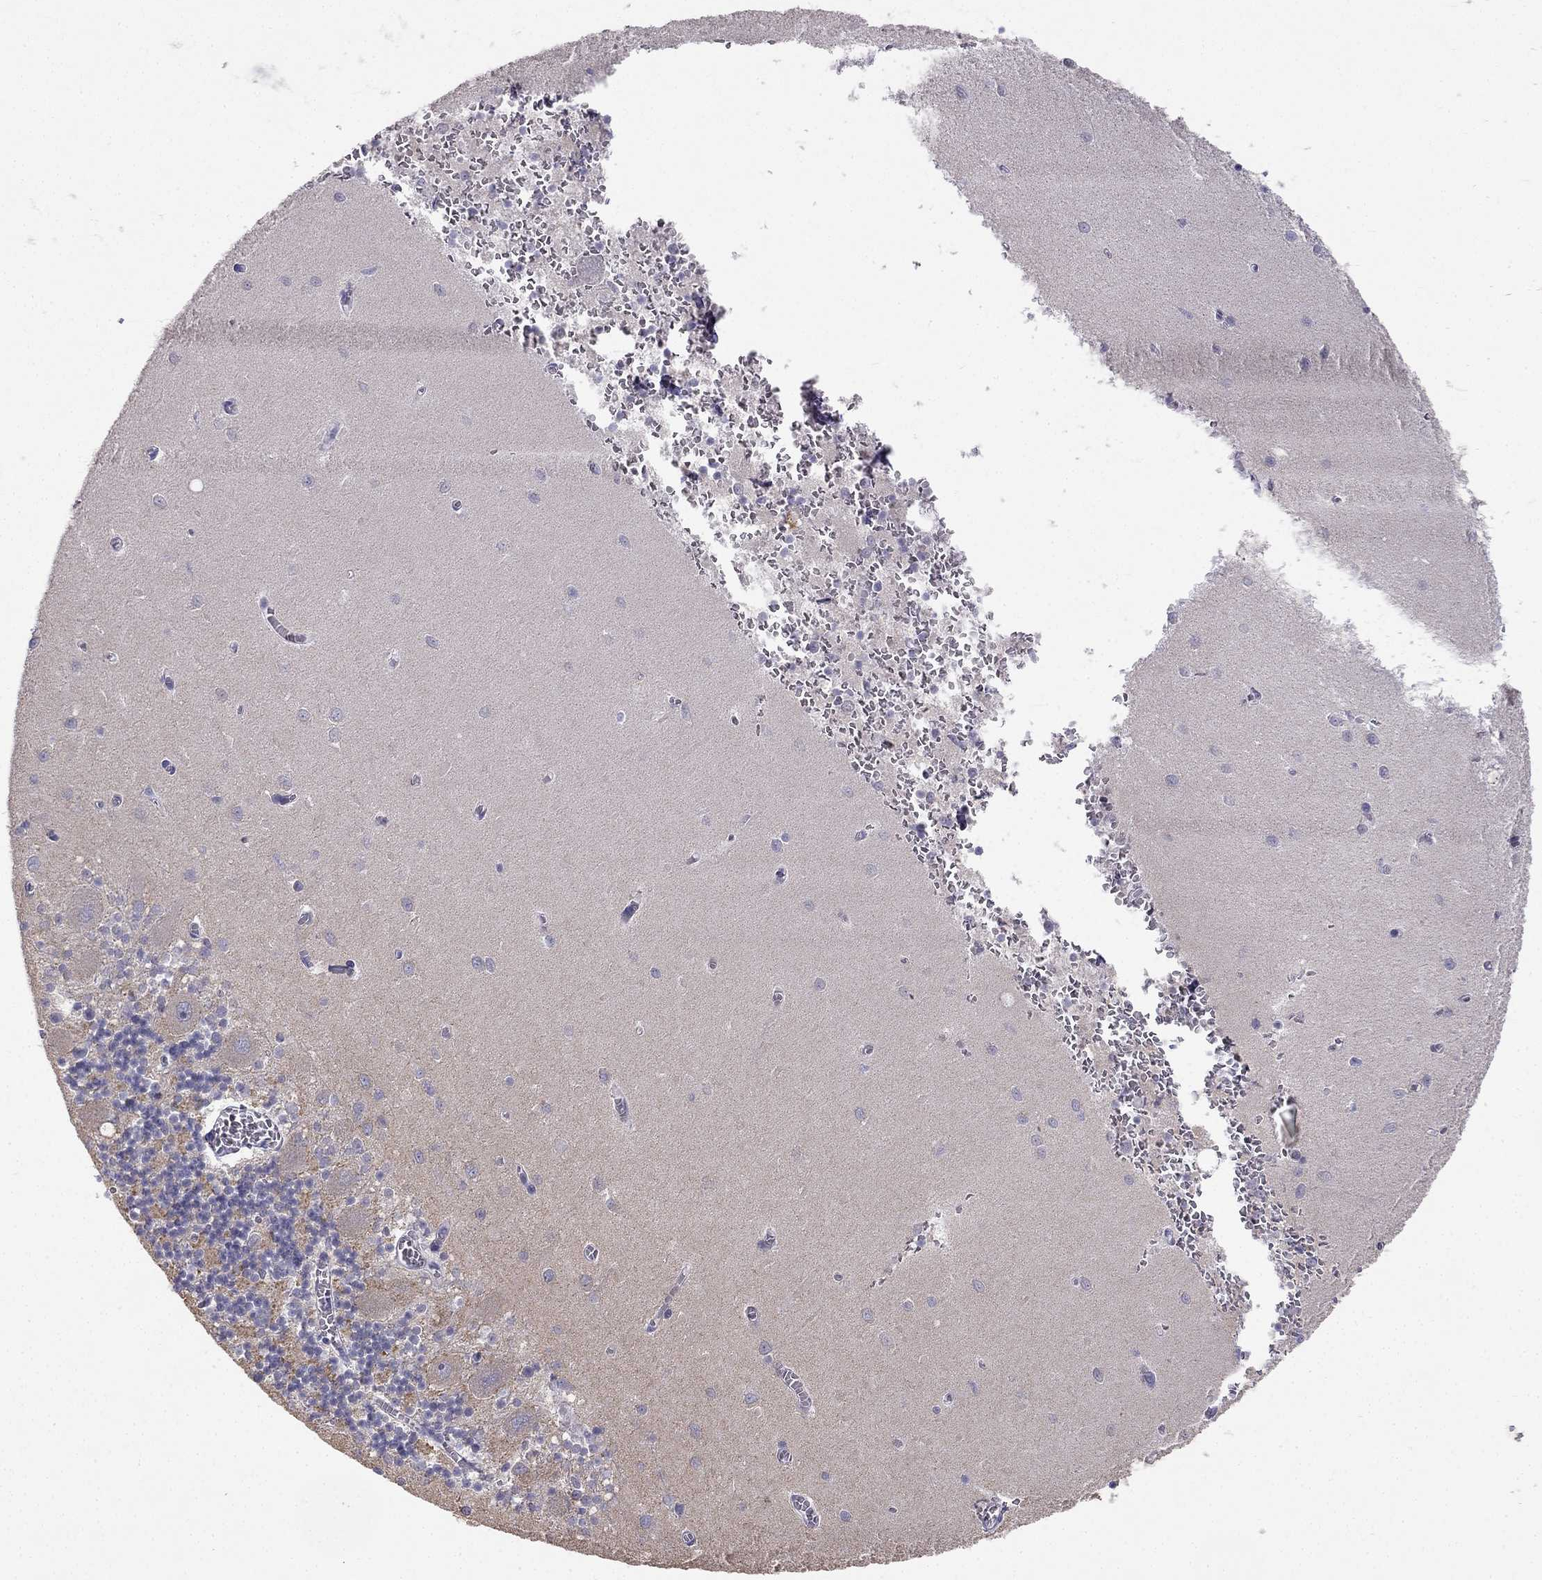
{"staining": {"intensity": "negative", "quantity": "none", "location": "none"}, "tissue": "cerebellum", "cell_type": "Cells in granular layer", "image_type": "normal", "snomed": [{"axis": "morphology", "description": "Normal tissue, NOS"}, {"axis": "topography", "description": "Cerebellum"}], "caption": "Cells in granular layer show no significant protein staining in unremarkable cerebellum. The staining was performed using DAB (3,3'-diaminobenzidine) to visualize the protein expression in brown, while the nuclei were stained in blue with hematoxylin (Magnification: 20x).", "gene": "C16orf89", "patient": {"sex": "female", "age": 64}}